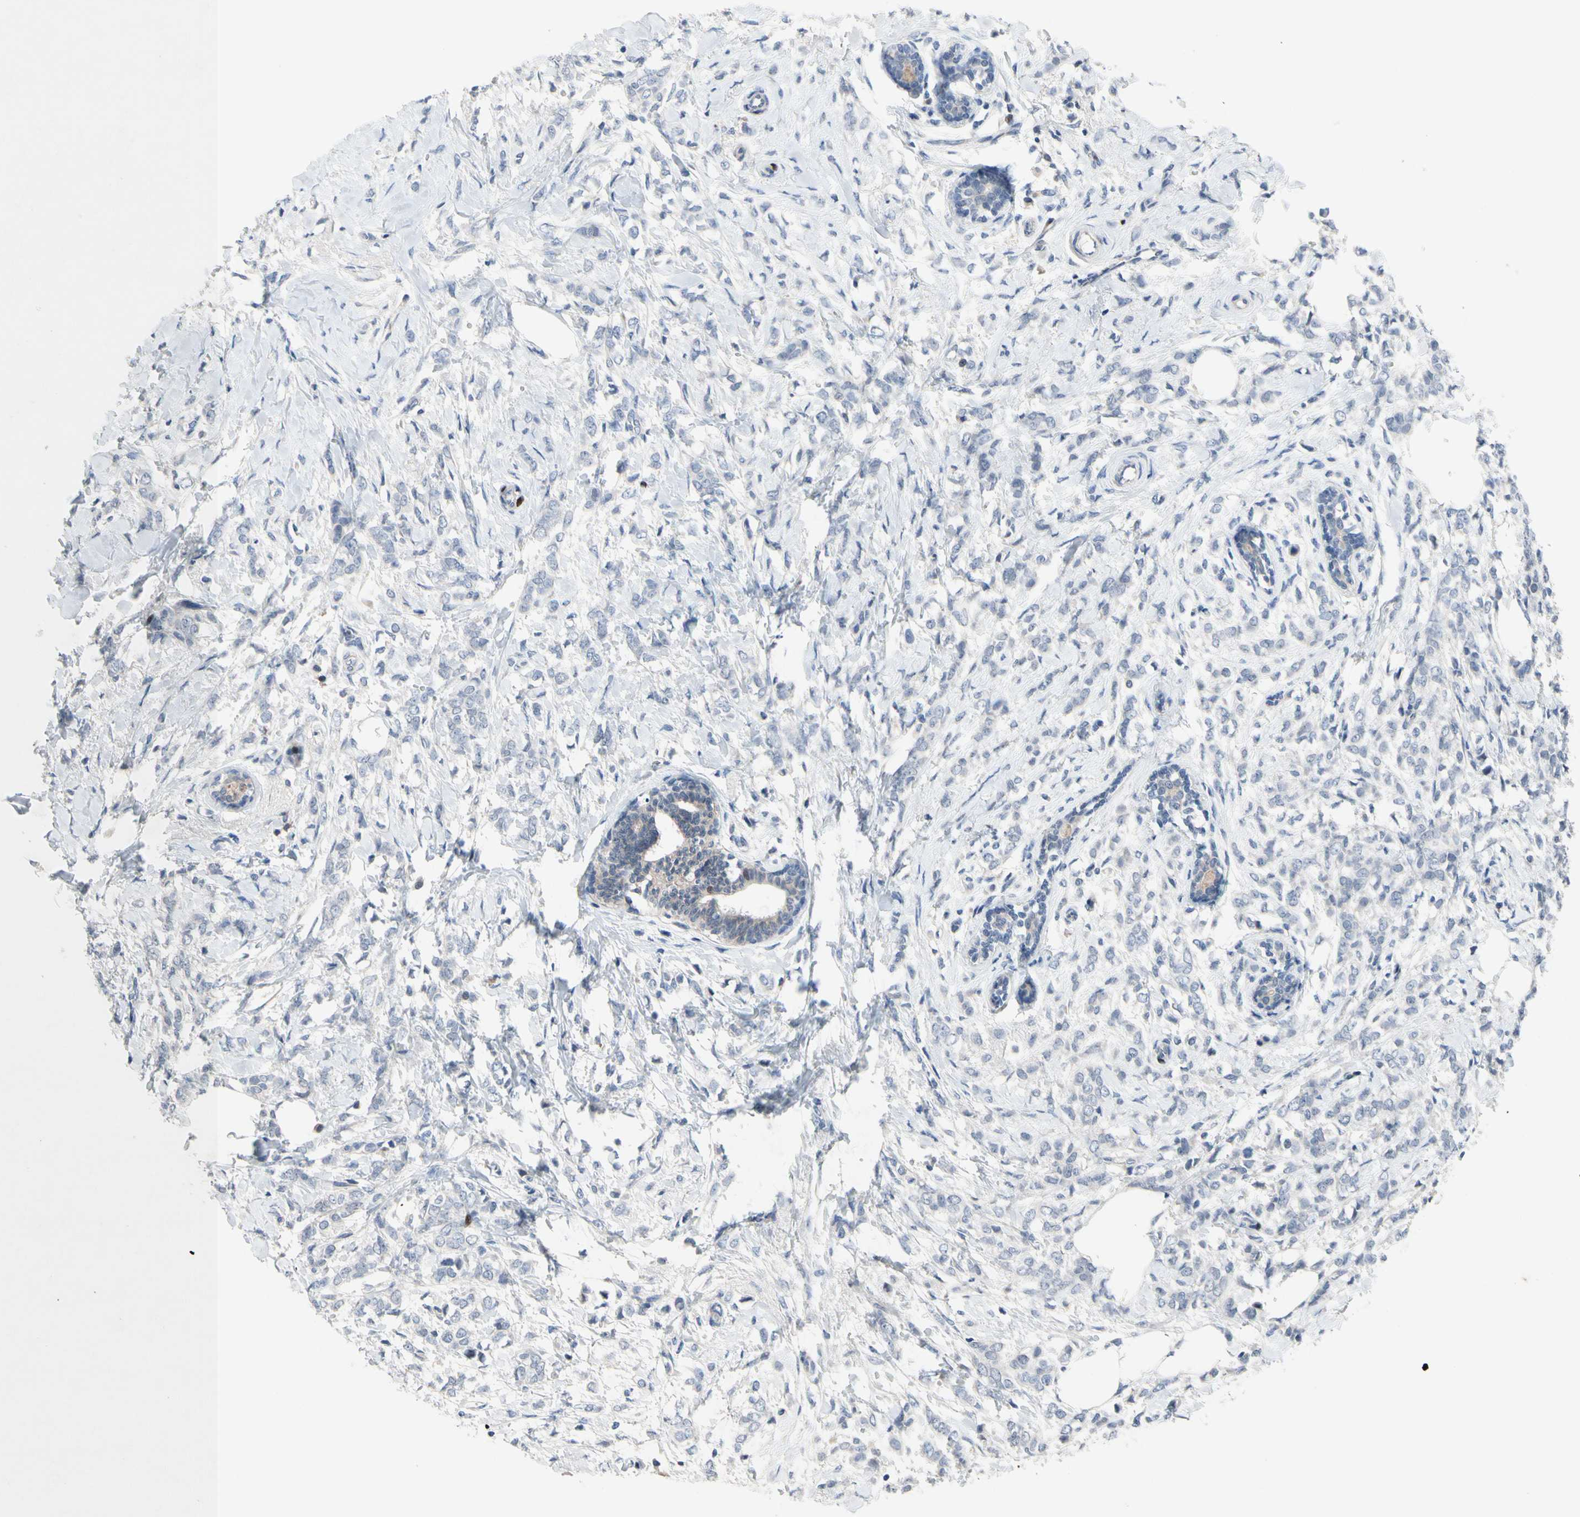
{"staining": {"intensity": "negative", "quantity": "none", "location": "none"}, "tissue": "breast cancer", "cell_type": "Tumor cells", "image_type": "cancer", "snomed": [{"axis": "morphology", "description": "Lobular carcinoma, in situ"}, {"axis": "morphology", "description": "Lobular carcinoma"}, {"axis": "topography", "description": "Breast"}], "caption": "High magnification brightfield microscopy of breast lobular carcinoma in situ stained with DAB (brown) and counterstained with hematoxylin (blue): tumor cells show no significant staining. The staining is performed using DAB (3,3'-diaminobenzidine) brown chromogen with nuclei counter-stained in using hematoxylin.", "gene": "MUTYH", "patient": {"sex": "female", "age": 41}}